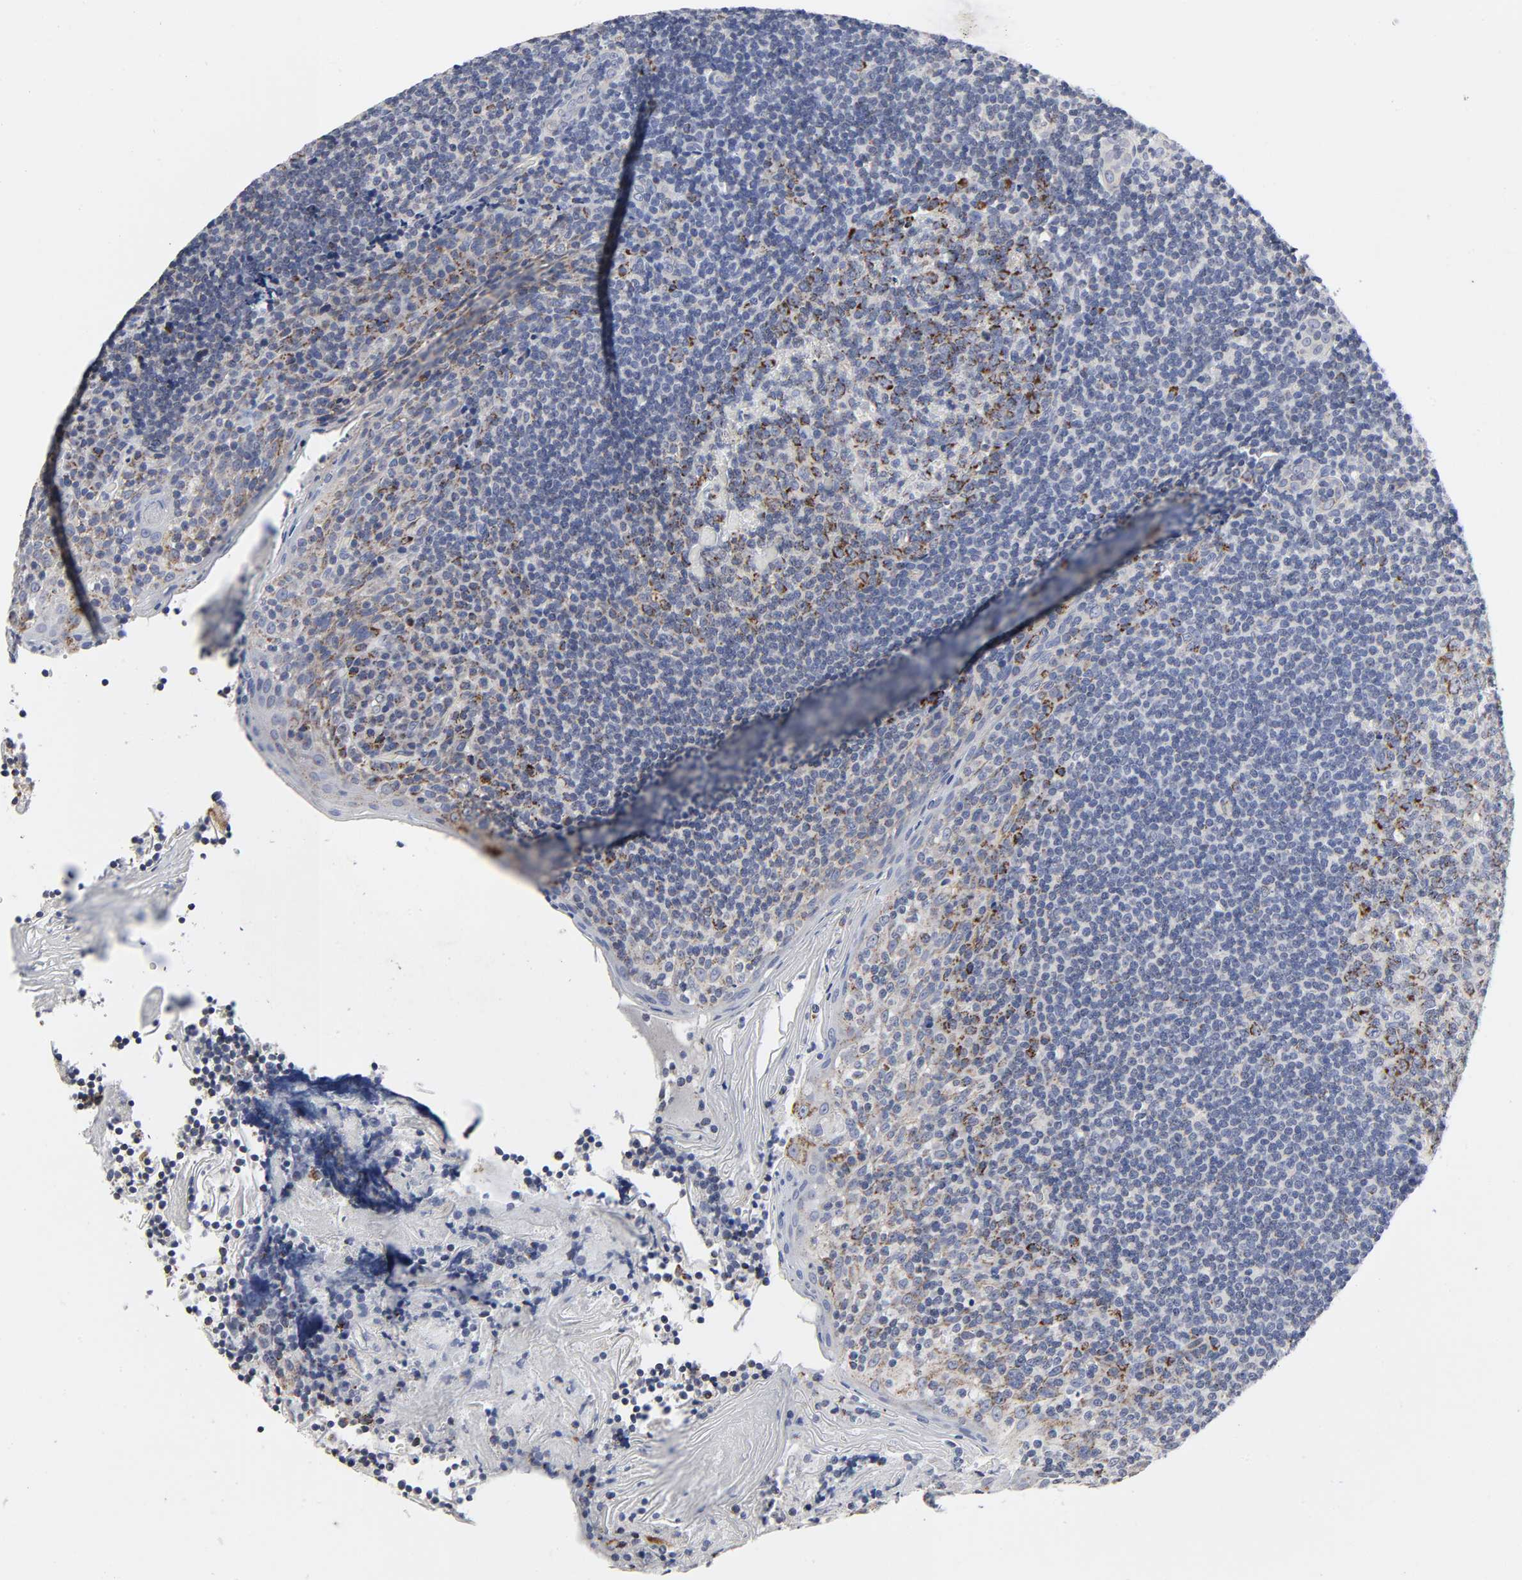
{"staining": {"intensity": "moderate", "quantity": ">75%", "location": "cytoplasmic/membranous"}, "tissue": "tonsil", "cell_type": "Germinal center cells", "image_type": "normal", "snomed": [{"axis": "morphology", "description": "Normal tissue, NOS"}, {"axis": "topography", "description": "Tonsil"}], "caption": "Moderate cytoplasmic/membranous positivity is seen in about >75% of germinal center cells in benign tonsil.", "gene": "AOPEP", "patient": {"sex": "male", "age": 31}}